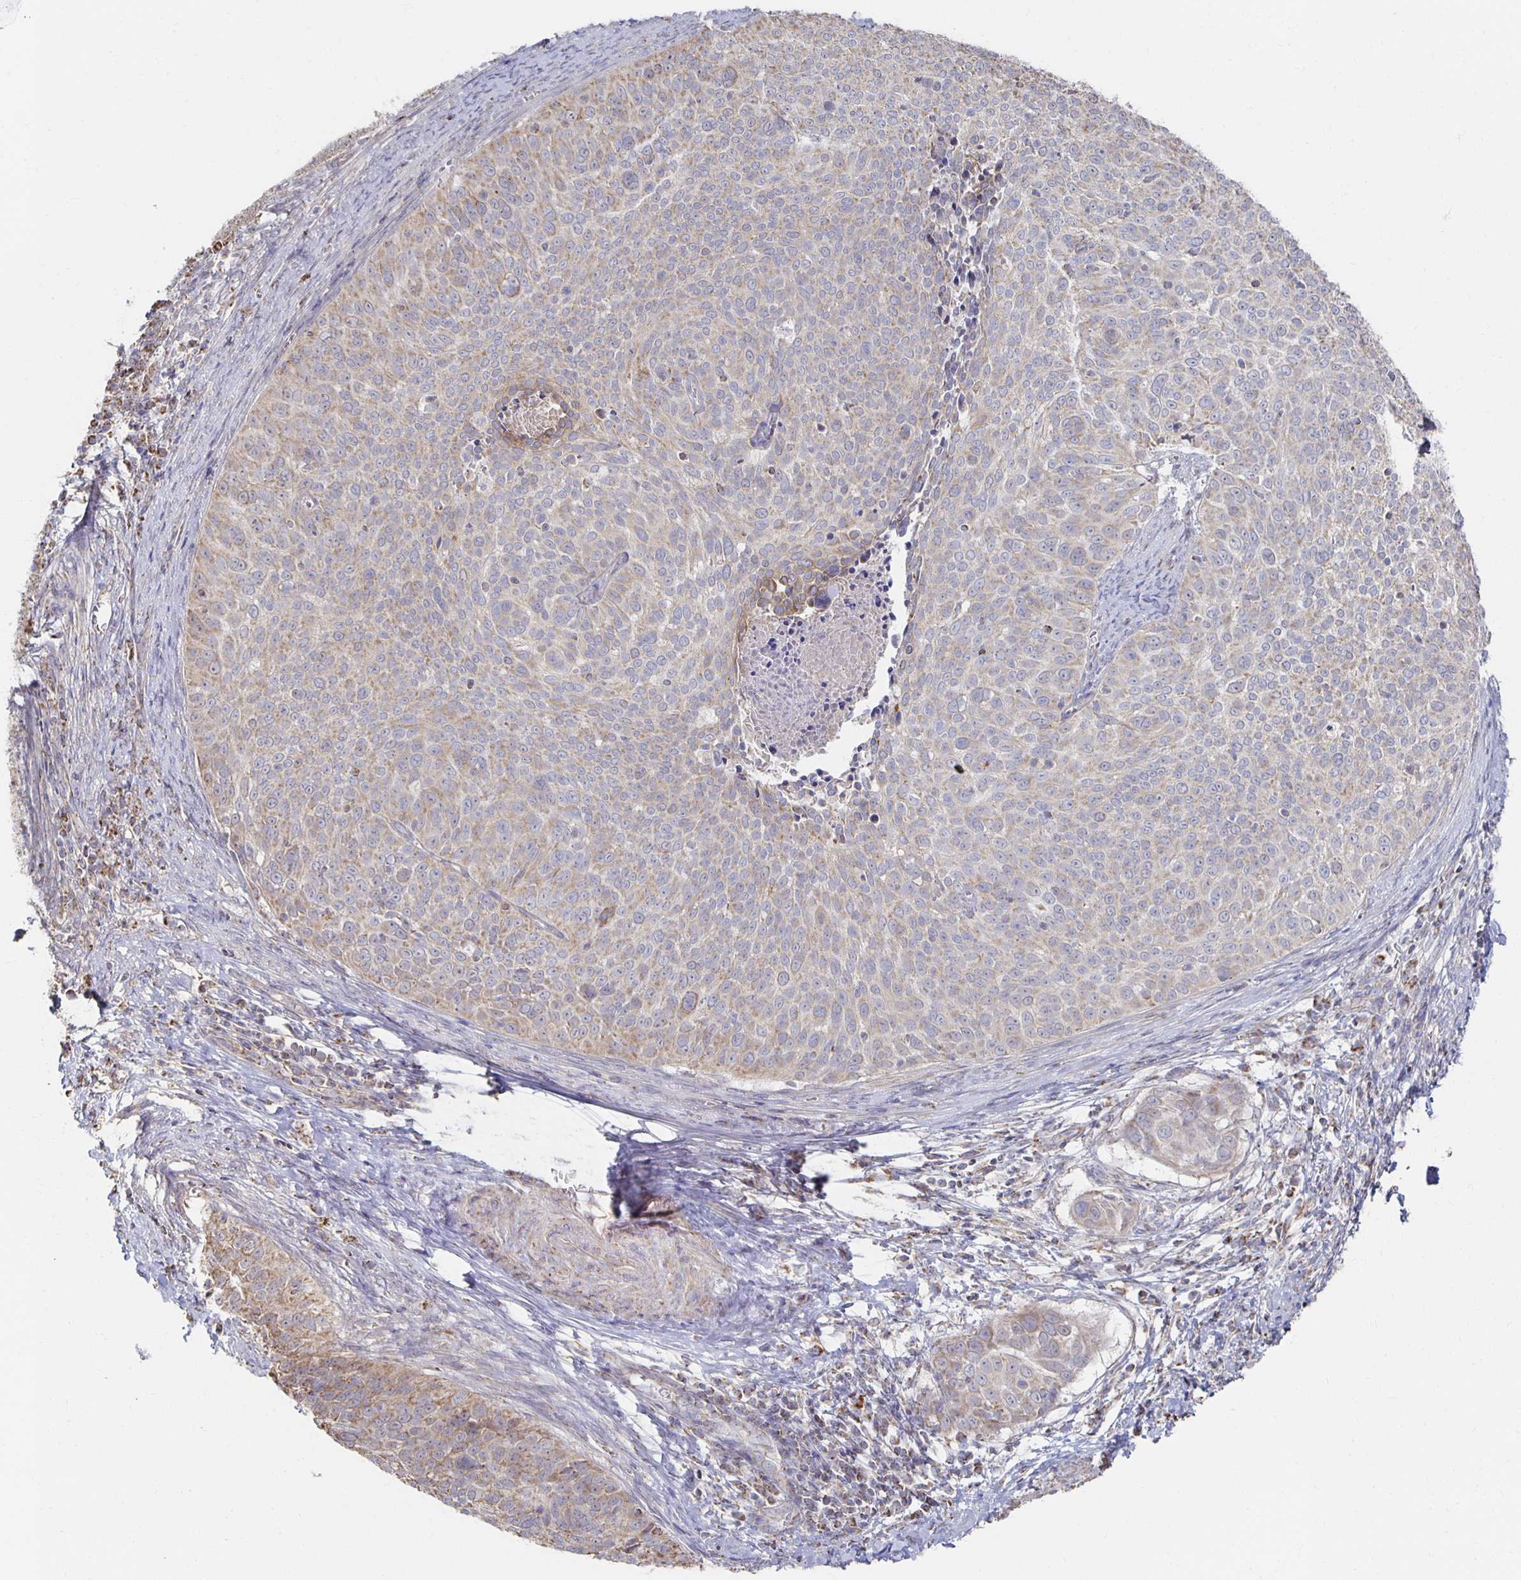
{"staining": {"intensity": "weak", "quantity": ">75%", "location": "cytoplasmic/membranous"}, "tissue": "cervical cancer", "cell_type": "Tumor cells", "image_type": "cancer", "snomed": [{"axis": "morphology", "description": "Squamous cell carcinoma, NOS"}, {"axis": "topography", "description": "Cervix"}], "caption": "A high-resolution photomicrograph shows immunohistochemistry staining of squamous cell carcinoma (cervical), which displays weak cytoplasmic/membranous staining in about >75% of tumor cells.", "gene": "NKX2-8", "patient": {"sex": "female", "age": 39}}